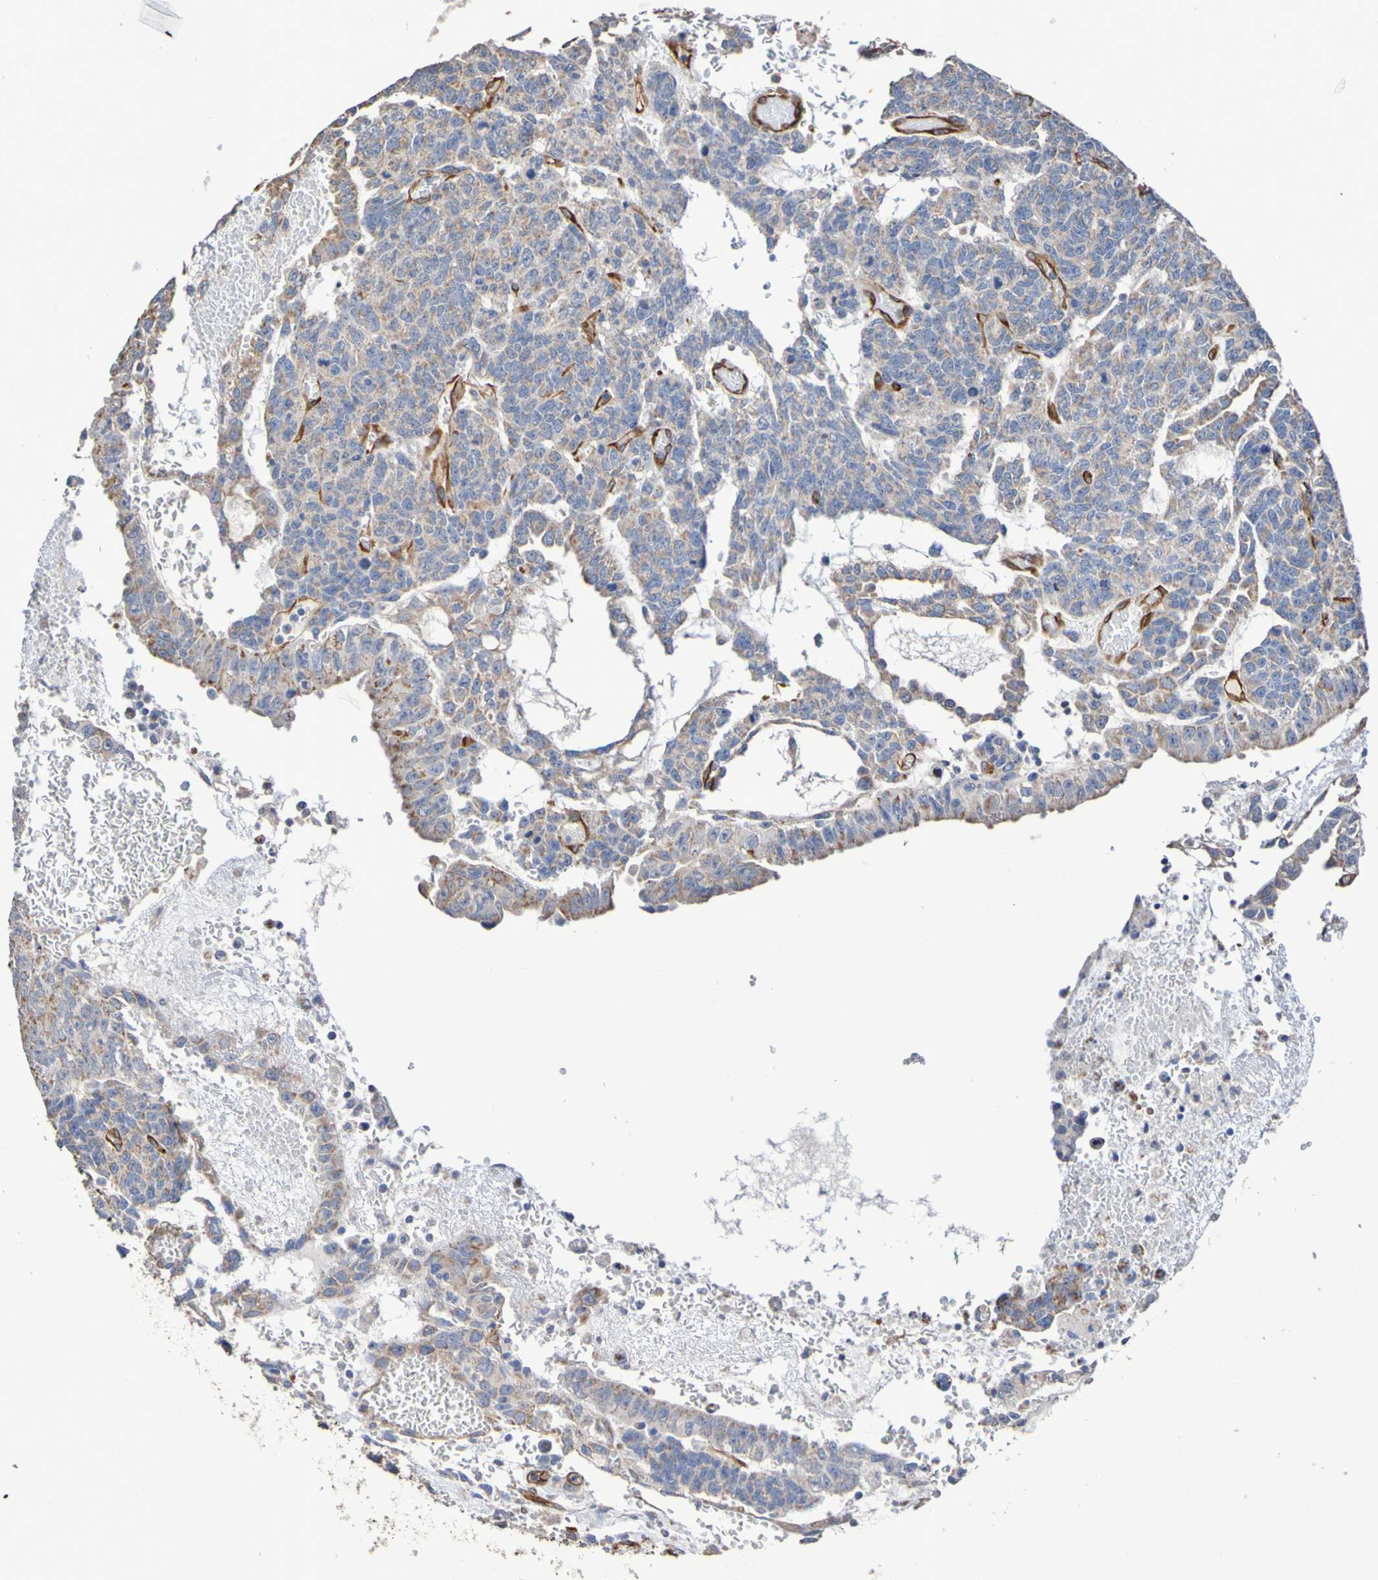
{"staining": {"intensity": "weak", "quantity": ">75%", "location": "cytoplasmic/membranous"}, "tissue": "testis cancer", "cell_type": "Tumor cells", "image_type": "cancer", "snomed": [{"axis": "morphology", "description": "Seminoma, NOS"}, {"axis": "morphology", "description": "Carcinoma, Embryonal, NOS"}, {"axis": "topography", "description": "Testis"}], "caption": "Immunohistochemistry histopathology image of neoplastic tissue: human testis cancer stained using immunohistochemistry shows low levels of weak protein expression localized specifically in the cytoplasmic/membranous of tumor cells, appearing as a cytoplasmic/membranous brown color.", "gene": "ELMOD3", "patient": {"sex": "male", "age": 52}}